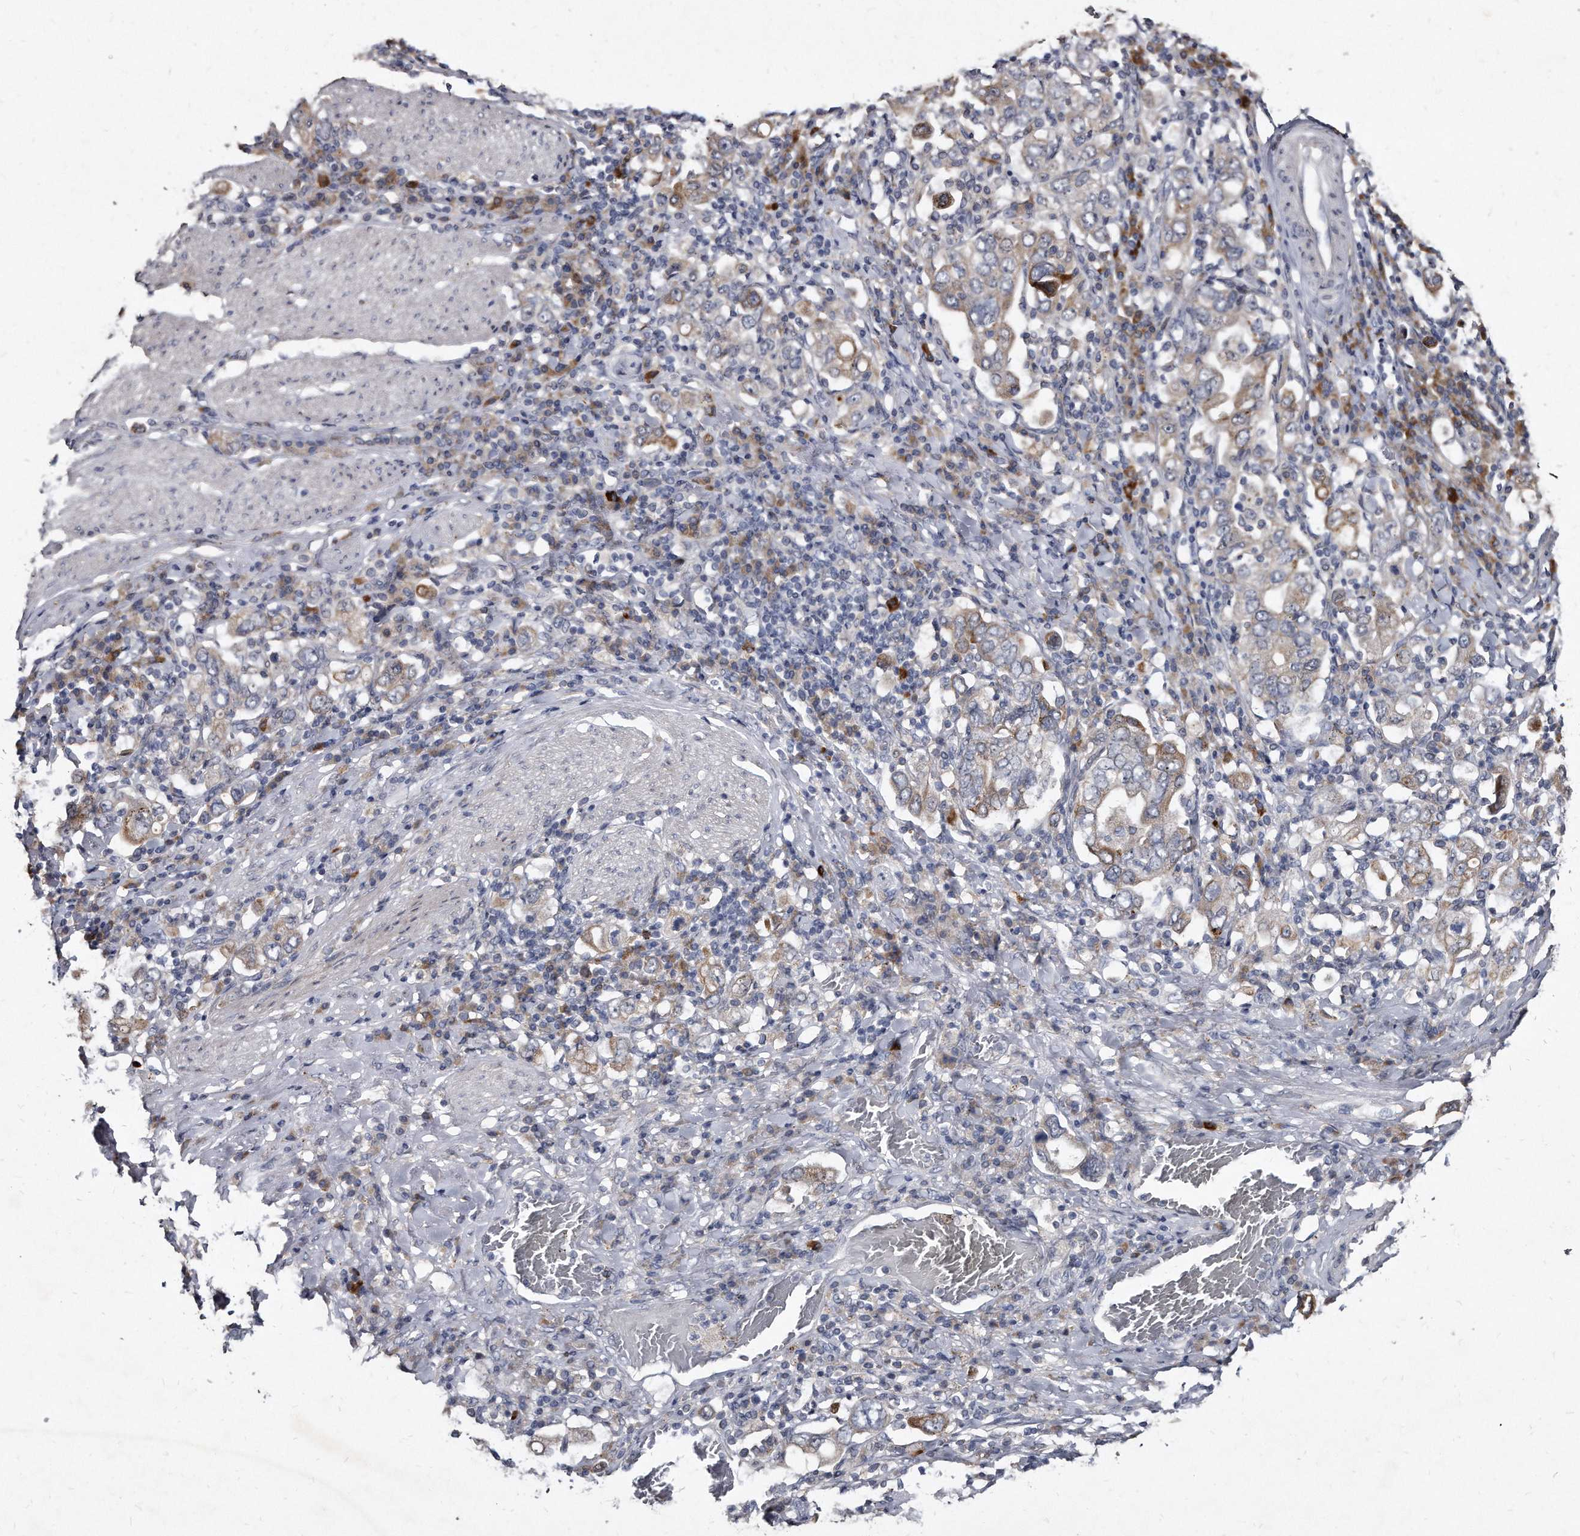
{"staining": {"intensity": "moderate", "quantity": "<25%", "location": "cytoplasmic/membranous"}, "tissue": "stomach cancer", "cell_type": "Tumor cells", "image_type": "cancer", "snomed": [{"axis": "morphology", "description": "Adenocarcinoma, NOS"}, {"axis": "topography", "description": "Stomach, upper"}], "caption": "The image reveals staining of stomach cancer, revealing moderate cytoplasmic/membranous protein staining (brown color) within tumor cells. Using DAB (3,3'-diaminobenzidine) (brown) and hematoxylin (blue) stains, captured at high magnification using brightfield microscopy.", "gene": "KLHDC3", "patient": {"sex": "male", "age": 62}}